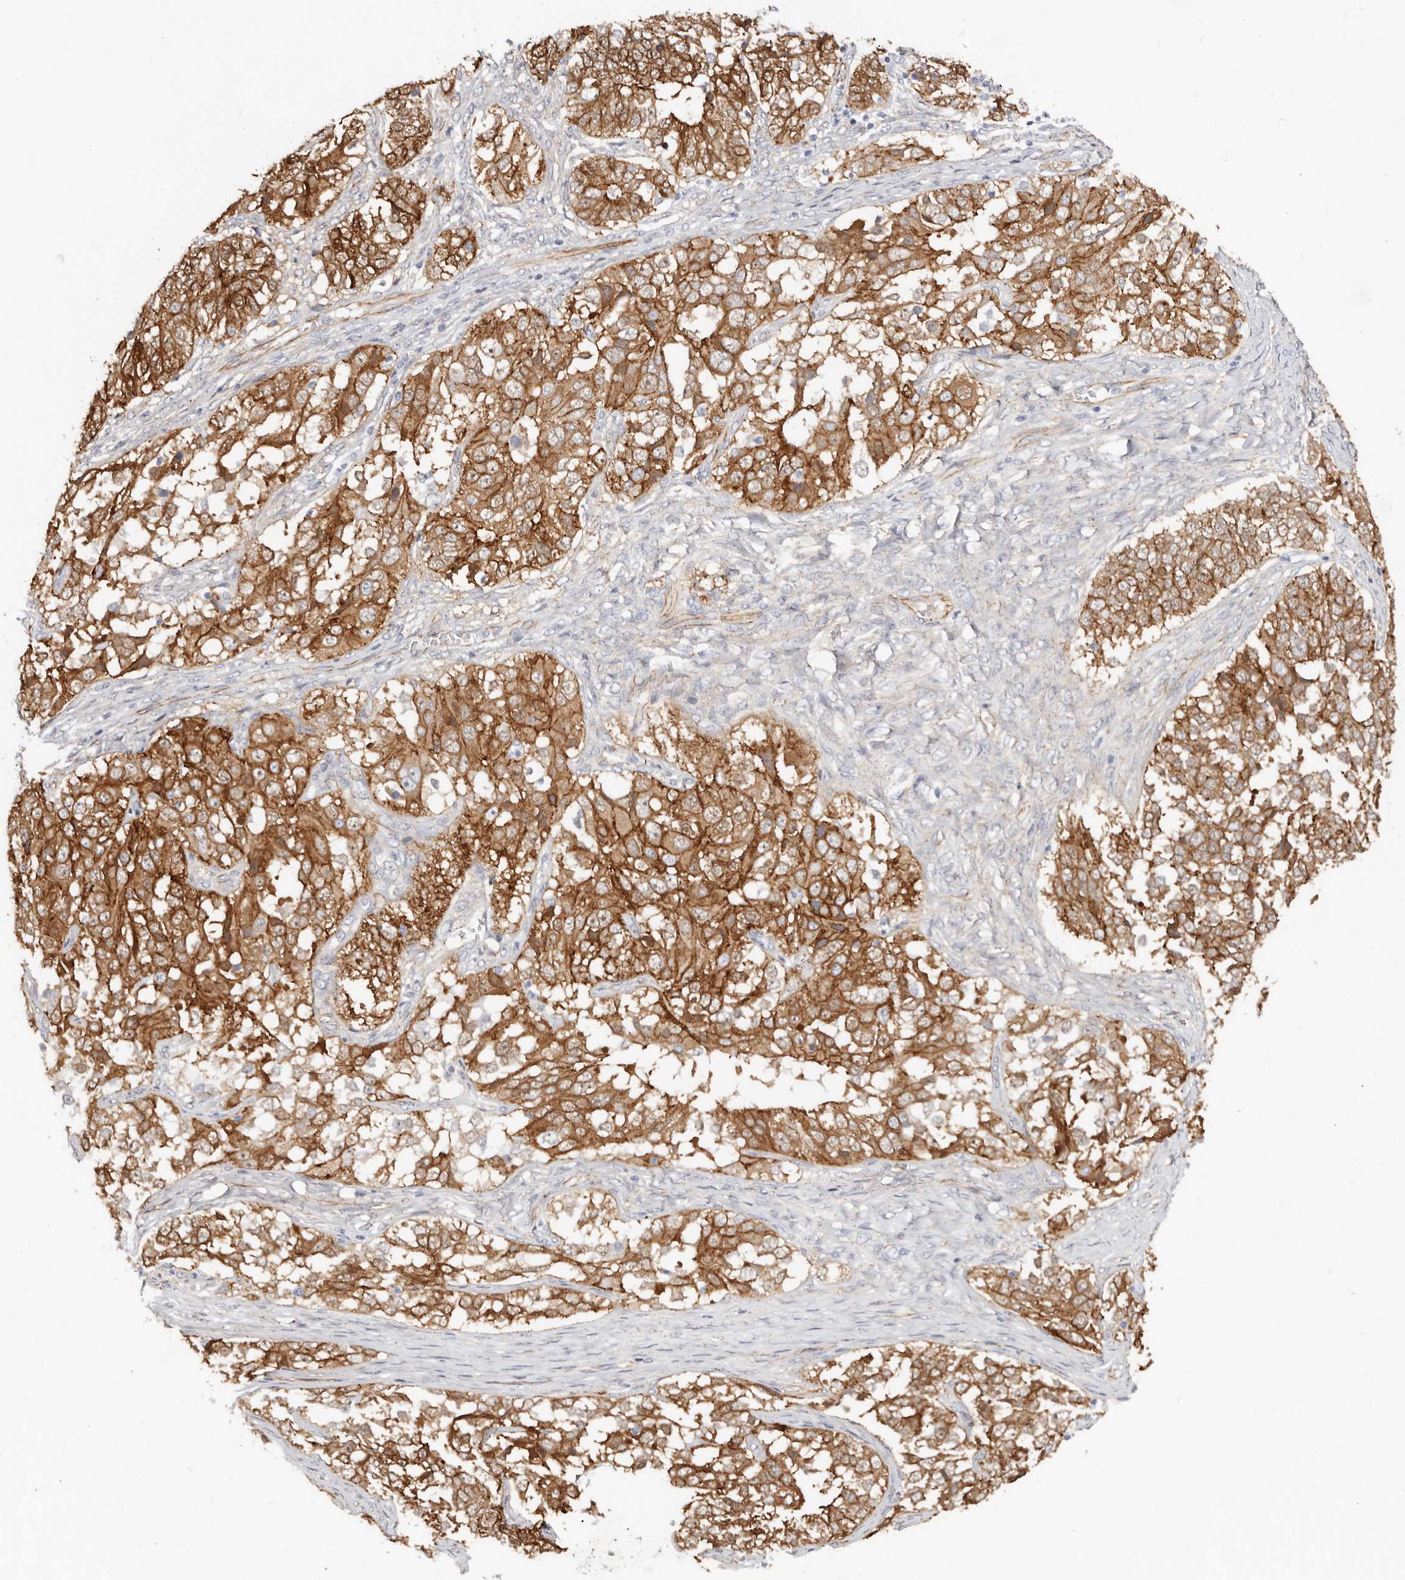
{"staining": {"intensity": "strong", "quantity": ">75%", "location": "cytoplasmic/membranous"}, "tissue": "ovarian cancer", "cell_type": "Tumor cells", "image_type": "cancer", "snomed": [{"axis": "morphology", "description": "Carcinoma, endometroid"}, {"axis": "topography", "description": "Ovary"}], "caption": "The immunohistochemical stain highlights strong cytoplasmic/membranous expression in tumor cells of ovarian cancer tissue.", "gene": "CTNNB1", "patient": {"sex": "female", "age": 51}}